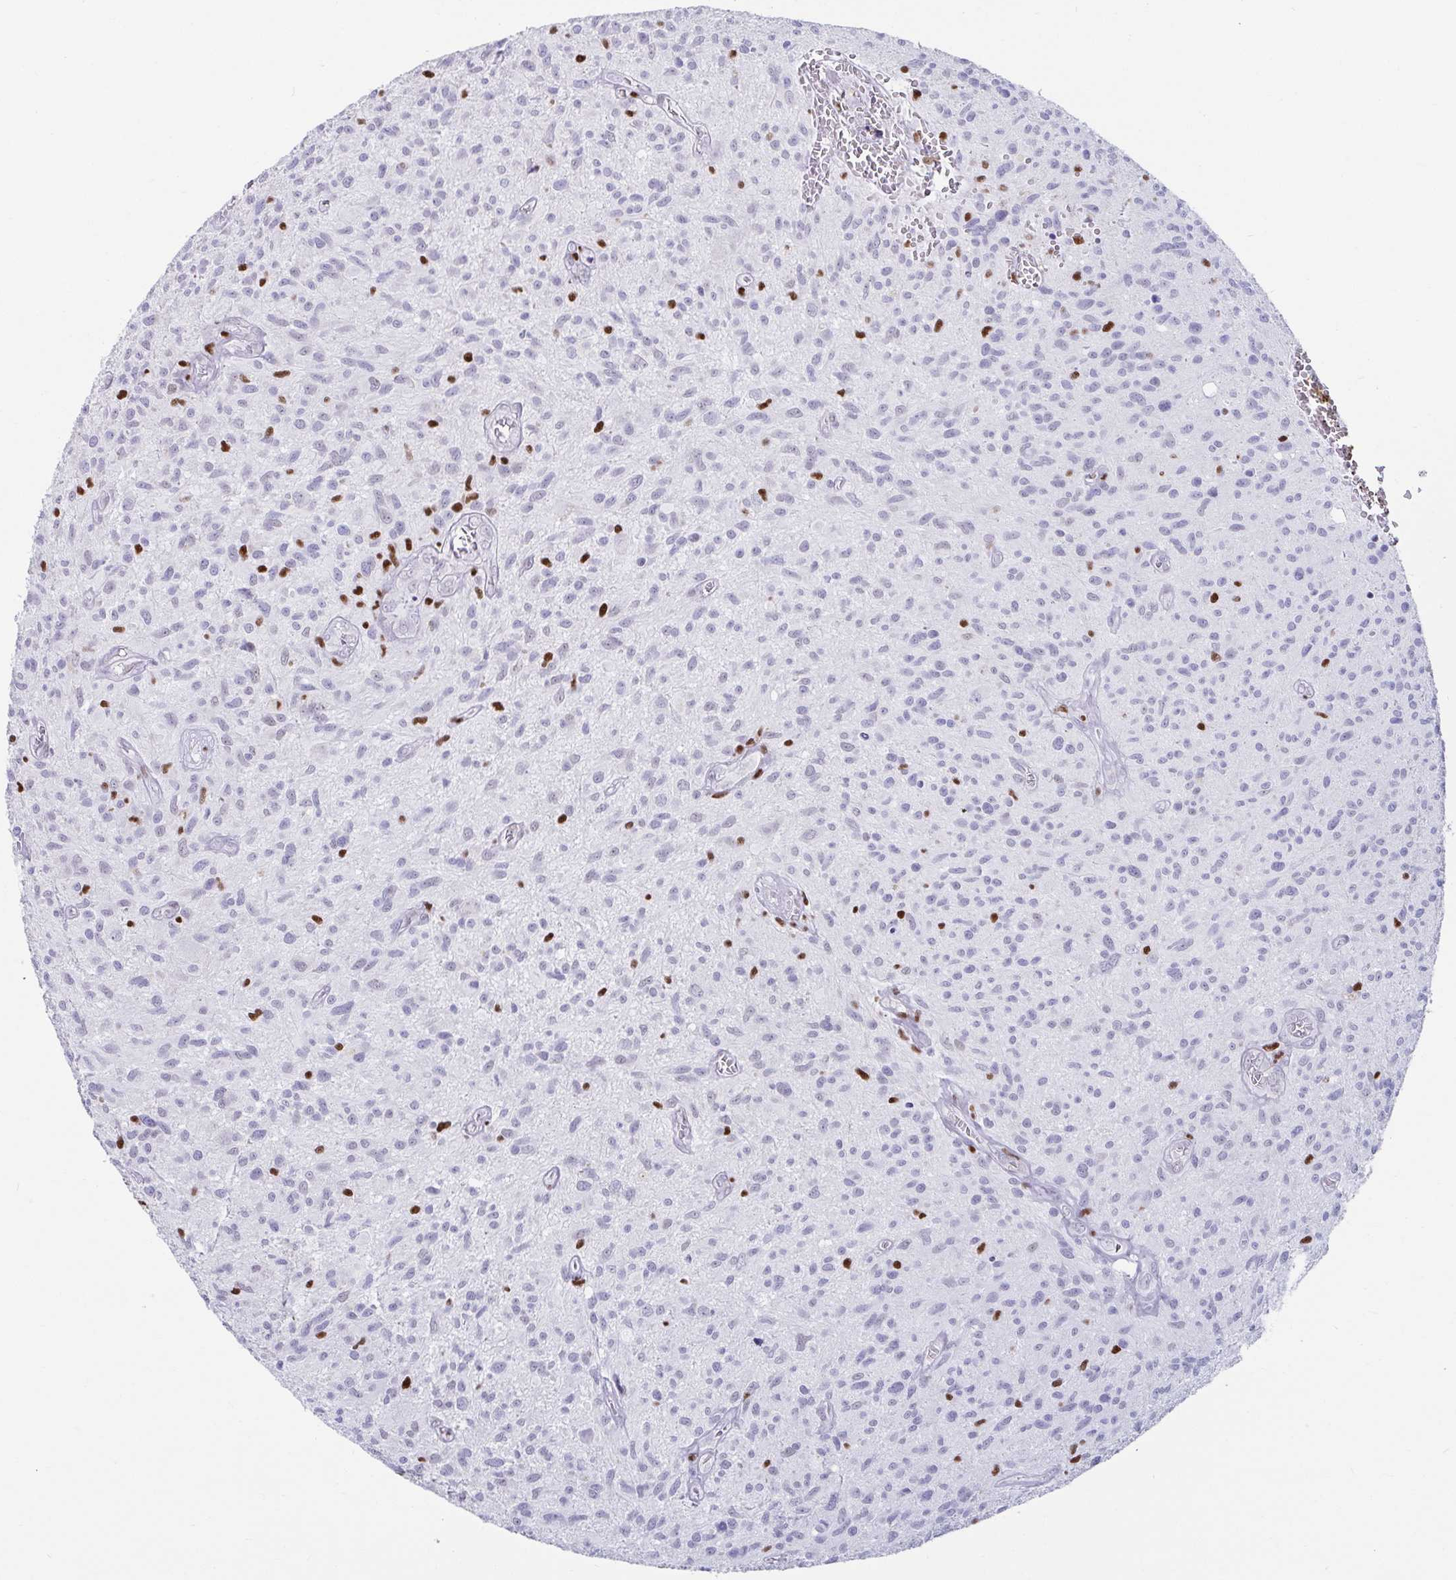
{"staining": {"intensity": "negative", "quantity": "none", "location": "none"}, "tissue": "glioma", "cell_type": "Tumor cells", "image_type": "cancer", "snomed": [{"axis": "morphology", "description": "Glioma, malignant, High grade"}, {"axis": "topography", "description": "Brain"}], "caption": "Tumor cells are negative for protein expression in human malignant glioma (high-grade).", "gene": "ZNF586", "patient": {"sex": "male", "age": 75}}